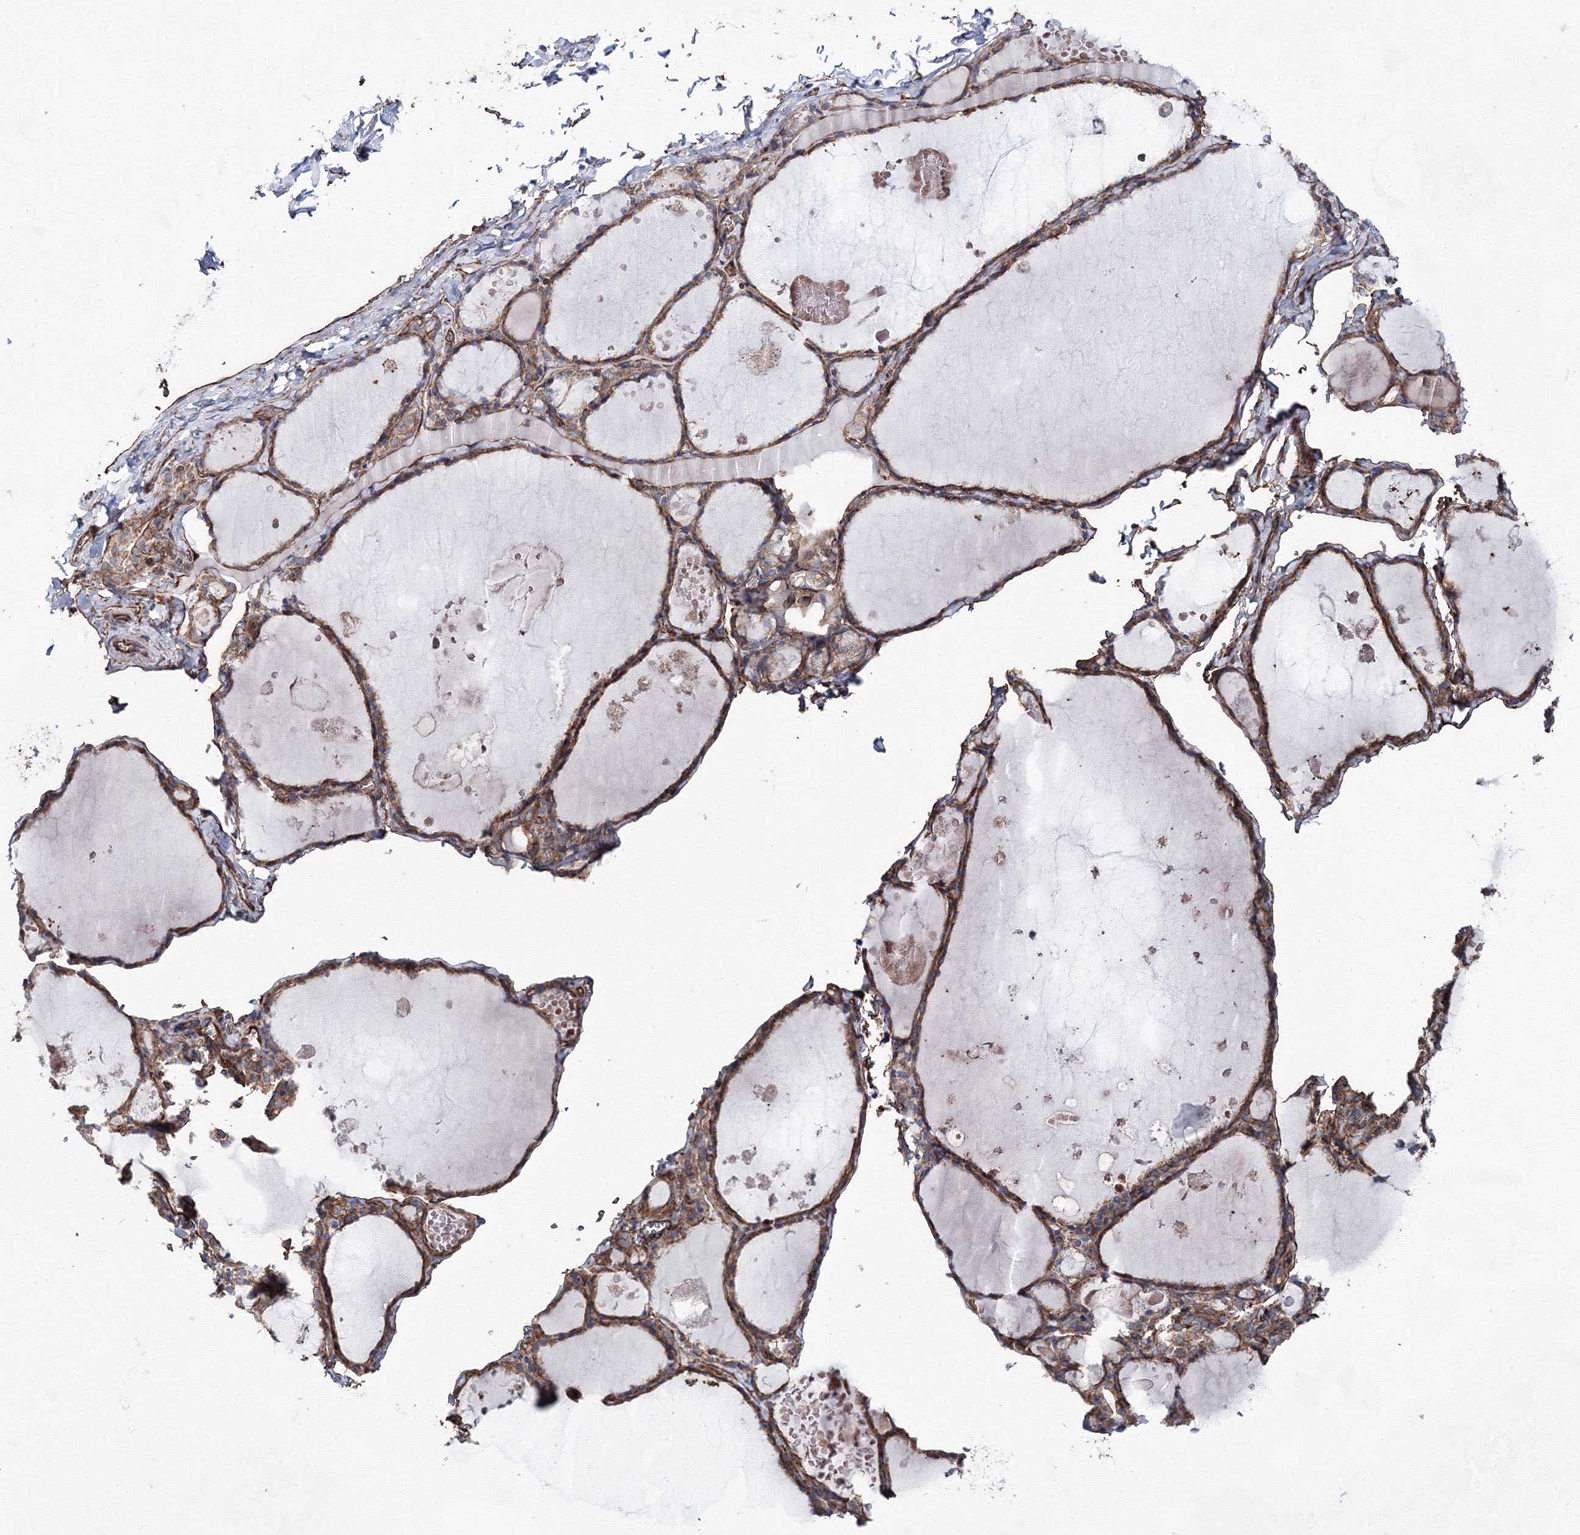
{"staining": {"intensity": "moderate", "quantity": ">75%", "location": "cytoplasmic/membranous"}, "tissue": "thyroid gland", "cell_type": "Glandular cells", "image_type": "normal", "snomed": [{"axis": "morphology", "description": "Normal tissue, NOS"}, {"axis": "topography", "description": "Thyroid gland"}], "caption": "Brown immunohistochemical staining in unremarkable thyroid gland shows moderate cytoplasmic/membranous positivity in approximately >75% of glandular cells. The protein is stained brown, and the nuclei are stained in blue (DAB (3,3'-diaminobenzidine) IHC with brightfield microscopy, high magnification).", "gene": "ANKRD37", "patient": {"sex": "male", "age": 56}}